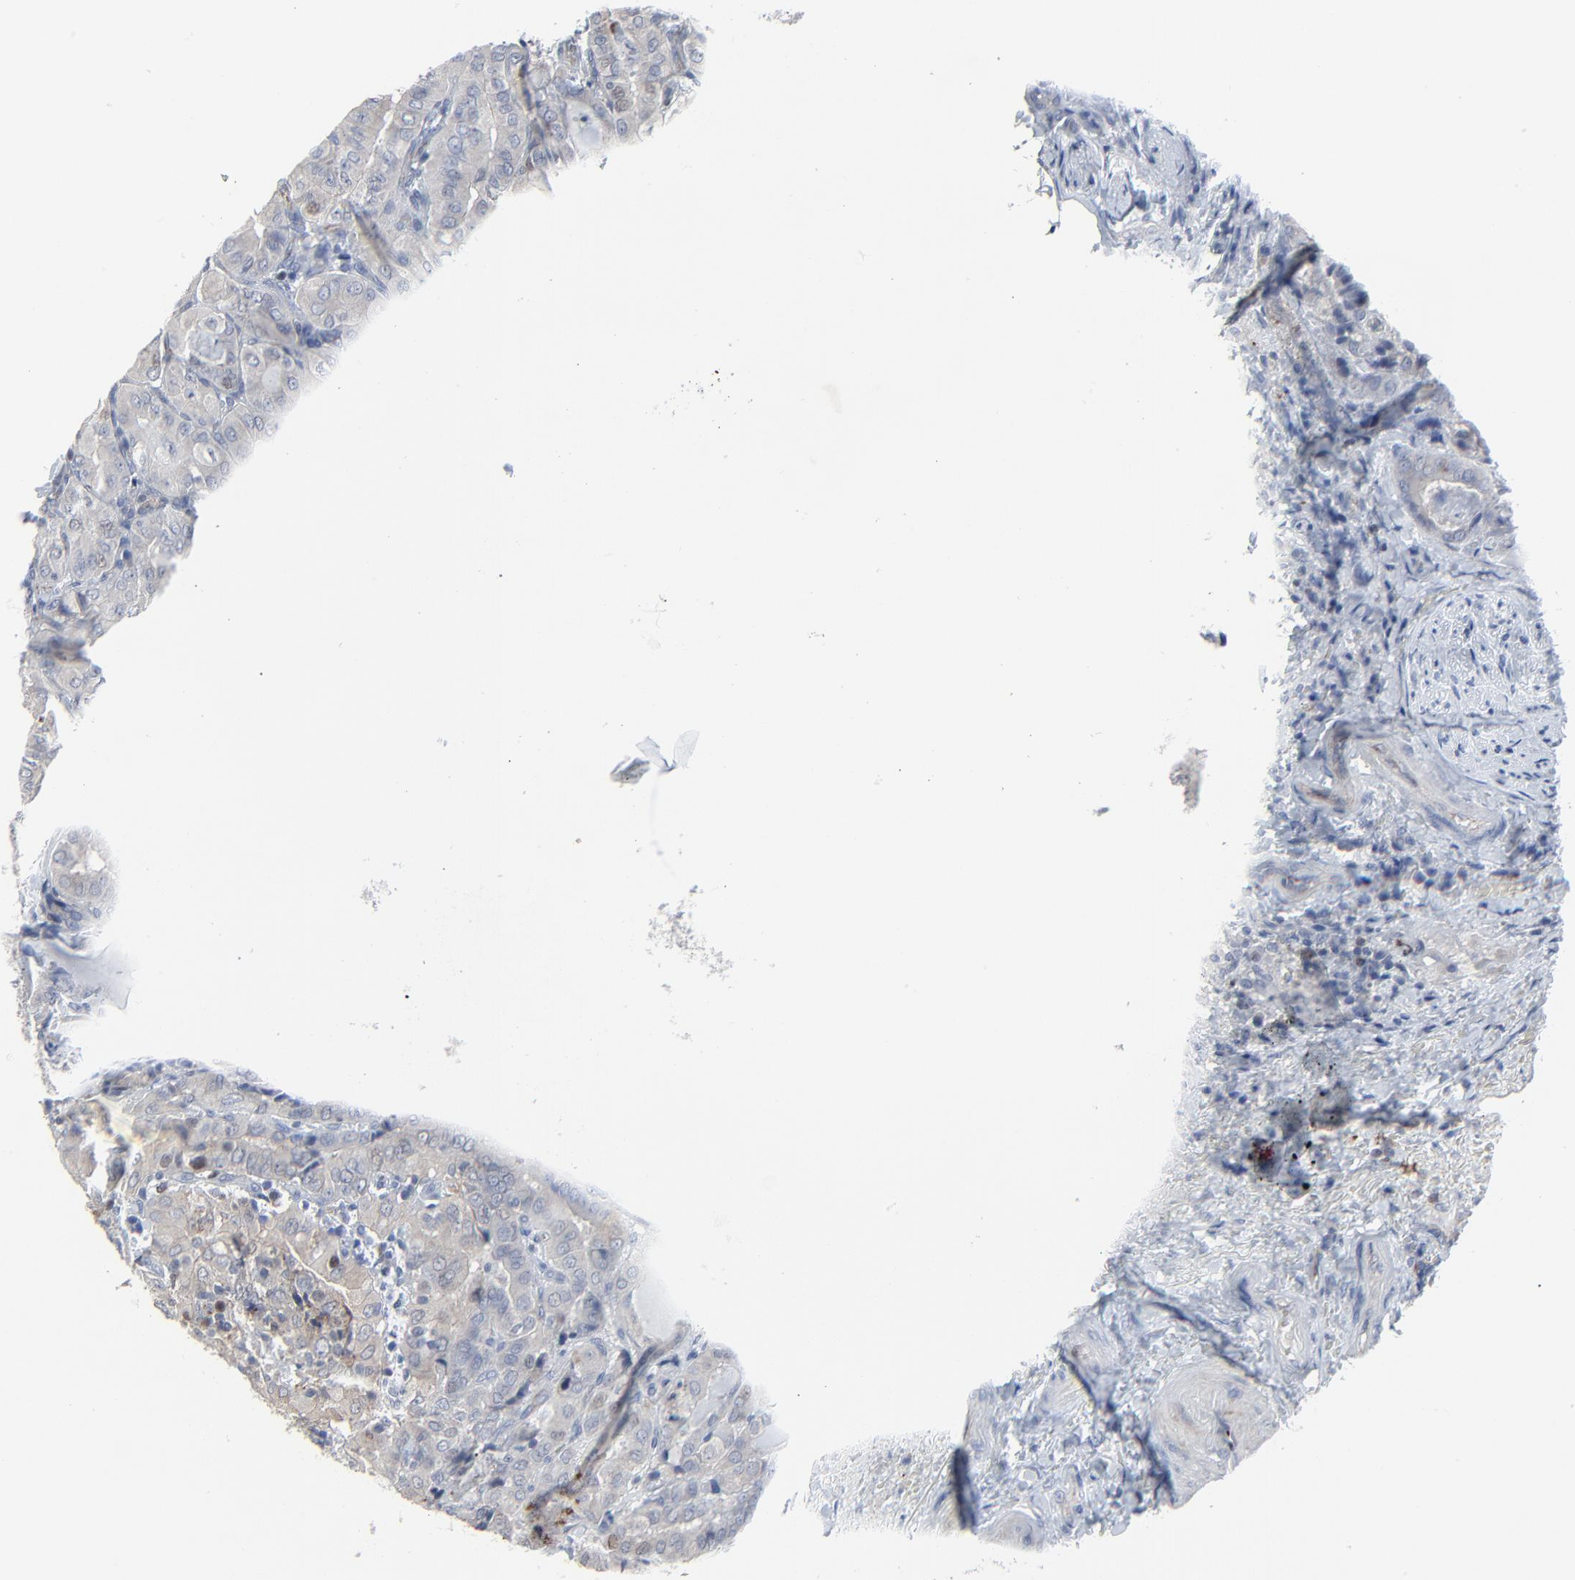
{"staining": {"intensity": "weak", "quantity": ">75%", "location": "cytoplasmic/membranous"}, "tissue": "thyroid cancer", "cell_type": "Tumor cells", "image_type": "cancer", "snomed": [{"axis": "morphology", "description": "Papillary adenocarcinoma, NOS"}, {"axis": "topography", "description": "Thyroid gland"}], "caption": "Immunohistochemical staining of human thyroid cancer reveals low levels of weak cytoplasmic/membranous staining in about >75% of tumor cells.", "gene": "BIRC3", "patient": {"sex": "female", "age": 71}}